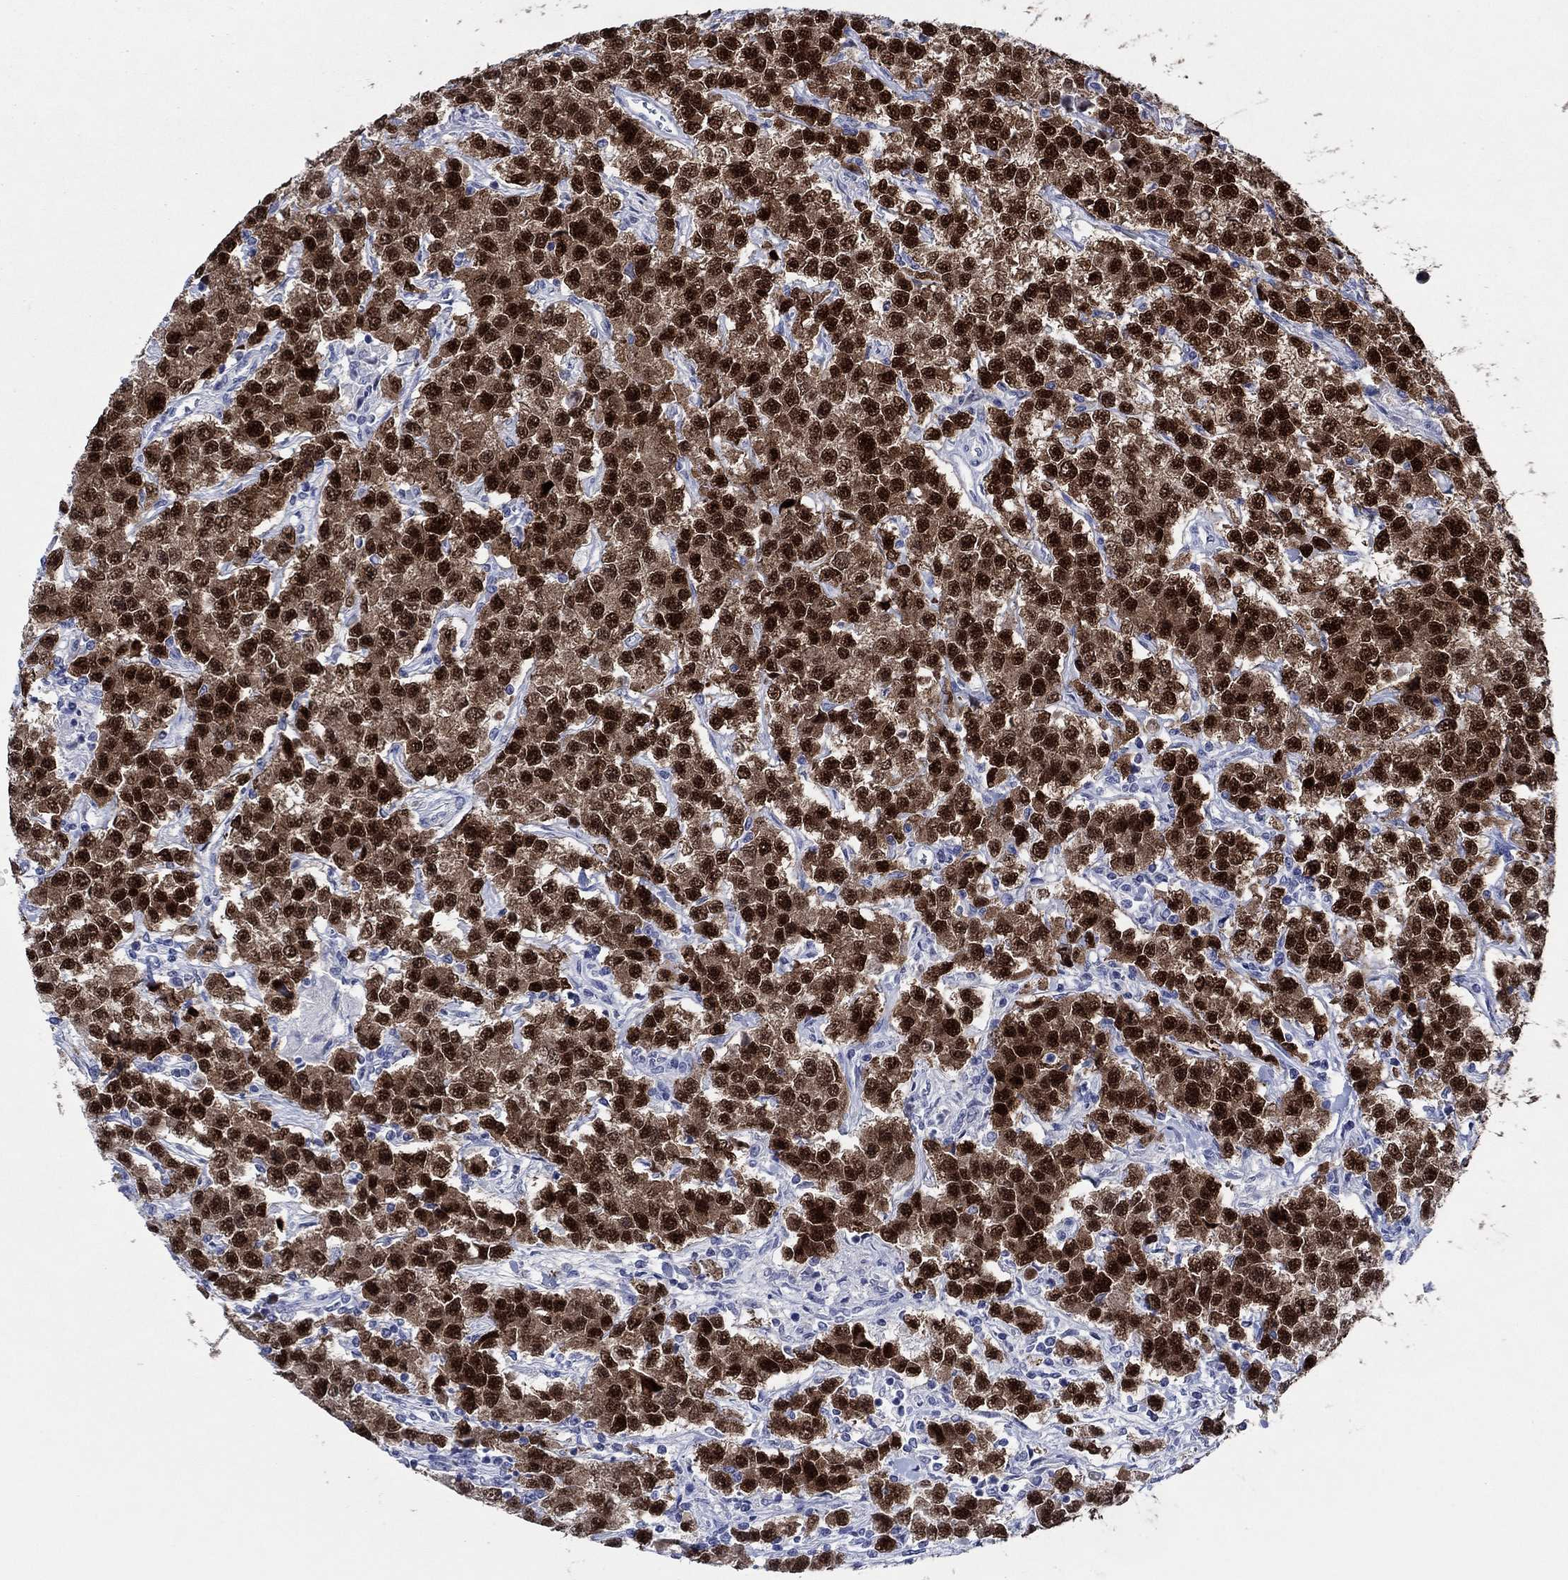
{"staining": {"intensity": "strong", "quantity": ">75%", "location": "cytoplasmic/membranous,nuclear"}, "tissue": "testis cancer", "cell_type": "Tumor cells", "image_type": "cancer", "snomed": [{"axis": "morphology", "description": "Seminoma, NOS"}, {"axis": "topography", "description": "Testis"}], "caption": "The photomicrograph demonstrates a brown stain indicating the presence of a protein in the cytoplasmic/membranous and nuclear of tumor cells in testis cancer (seminoma).", "gene": "POU5F1", "patient": {"sex": "male", "age": 59}}